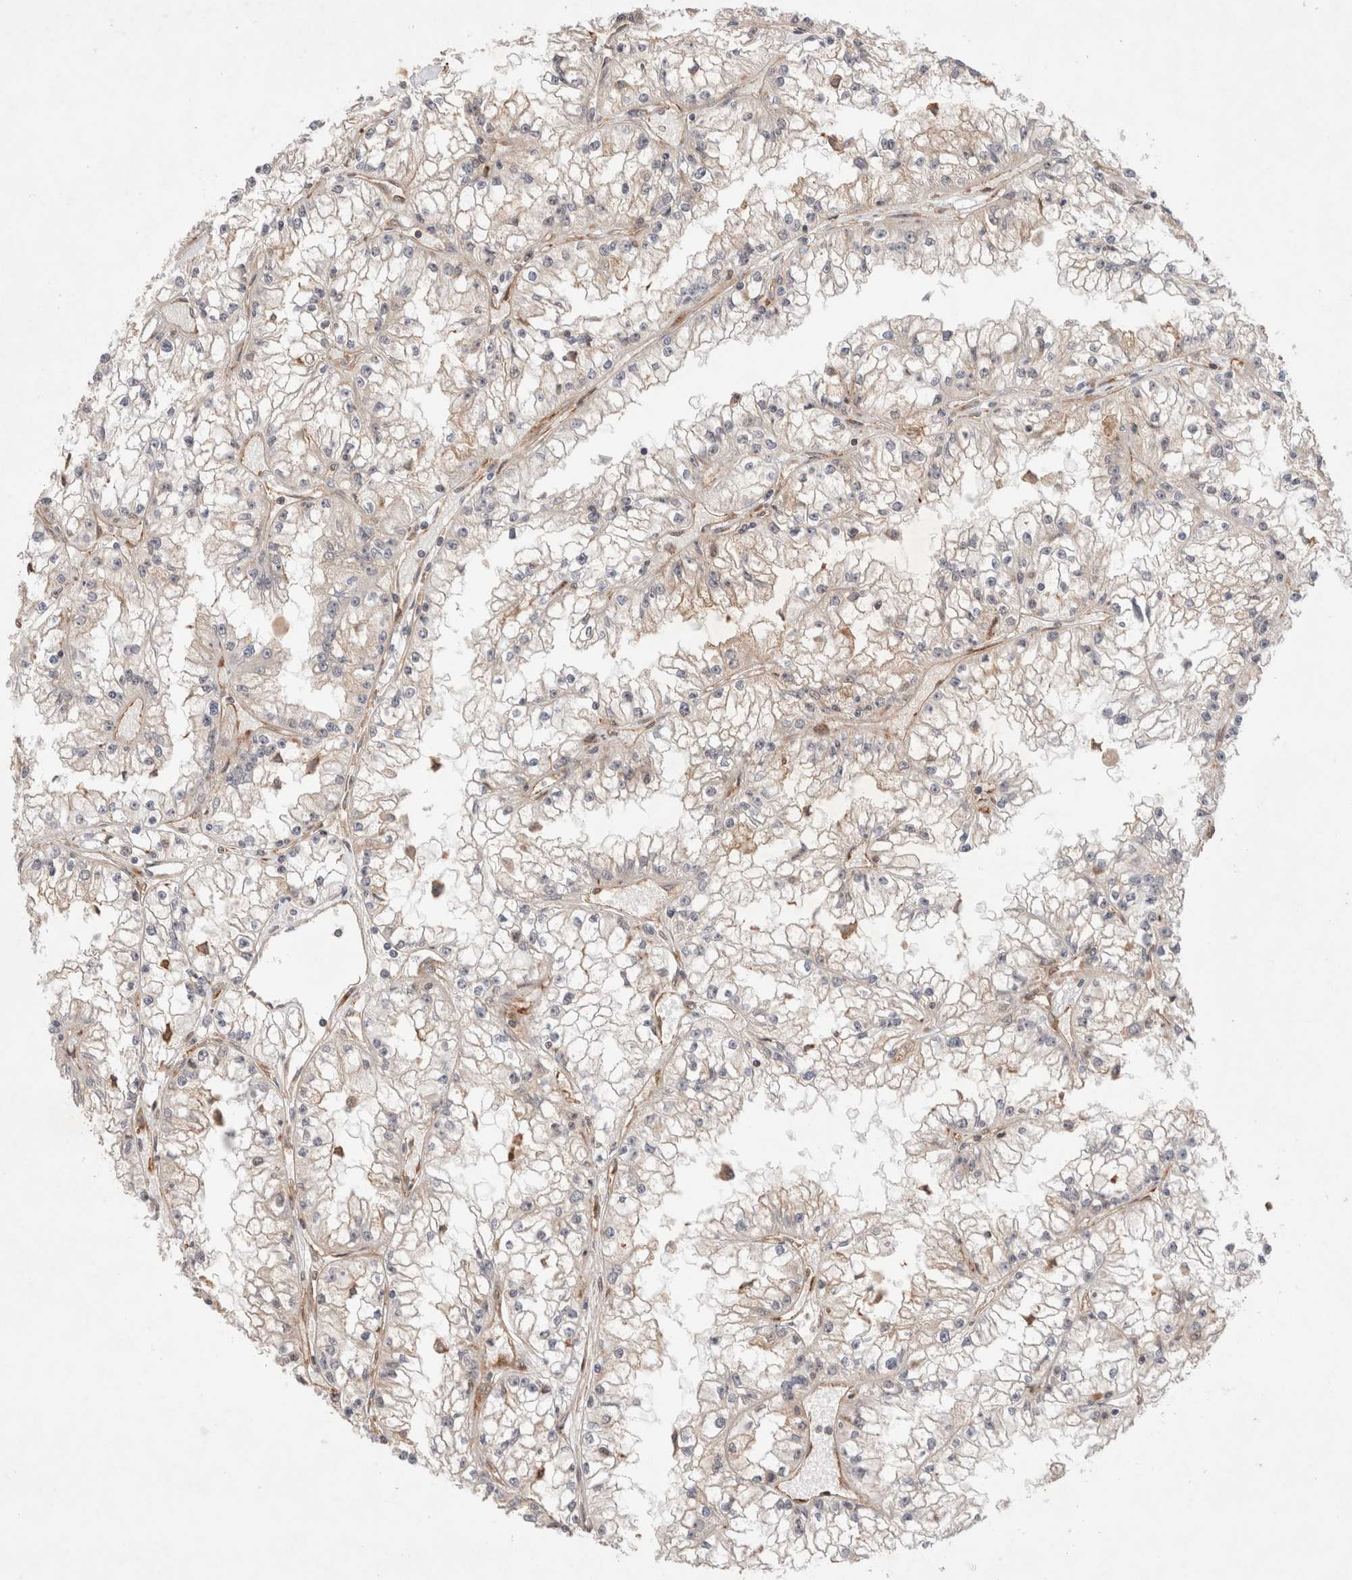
{"staining": {"intensity": "weak", "quantity": "<25%", "location": "cytoplasmic/membranous"}, "tissue": "renal cancer", "cell_type": "Tumor cells", "image_type": "cancer", "snomed": [{"axis": "morphology", "description": "Adenocarcinoma, NOS"}, {"axis": "topography", "description": "Kidney"}], "caption": "A high-resolution histopathology image shows immunohistochemistry (IHC) staining of renal adenocarcinoma, which shows no significant positivity in tumor cells.", "gene": "SIKE1", "patient": {"sex": "male", "age": 56}}